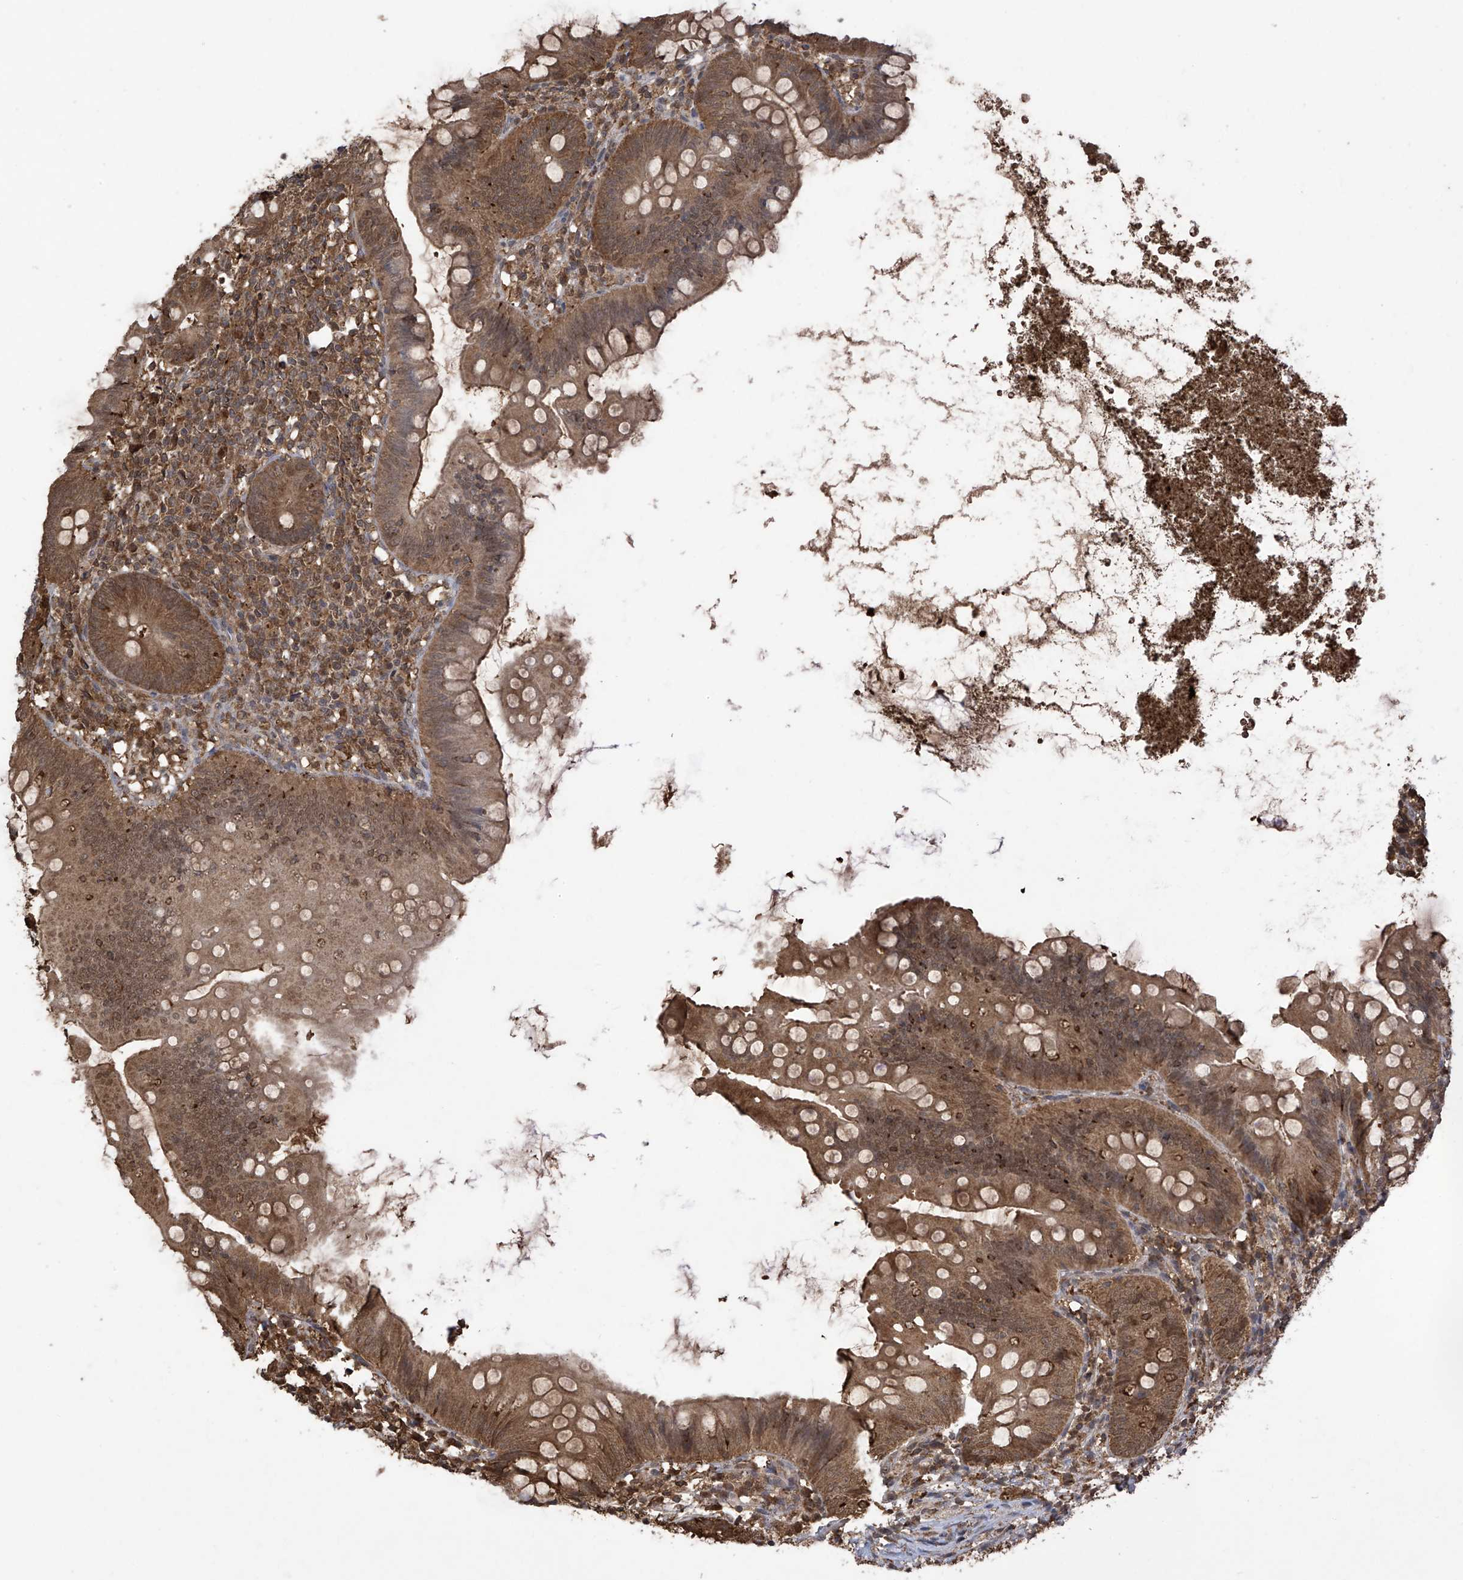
{"staining": {"intensity": "moderate", "quantity": ">75%", "location": "cytoplasmic/membranous"}, "tissue": "appendix", "cell_type": "Glandular cells", "image_type": "normal", "snomed": [{"axis": "morphology", "description": "Normal tissue, NOS"}, {"axis": "topography", "description": "Appendix"}], "caption": "This histopathology image displays normal appendix stained with immunohistochemistry to label a protein in brown. The cytoplasmic/membranous of glandular cells show moderate positivity for the protein. Nuclei are counter-stained blue.", "gene": "PNPT1", "patient": {"sex": "female", "age": 62}}